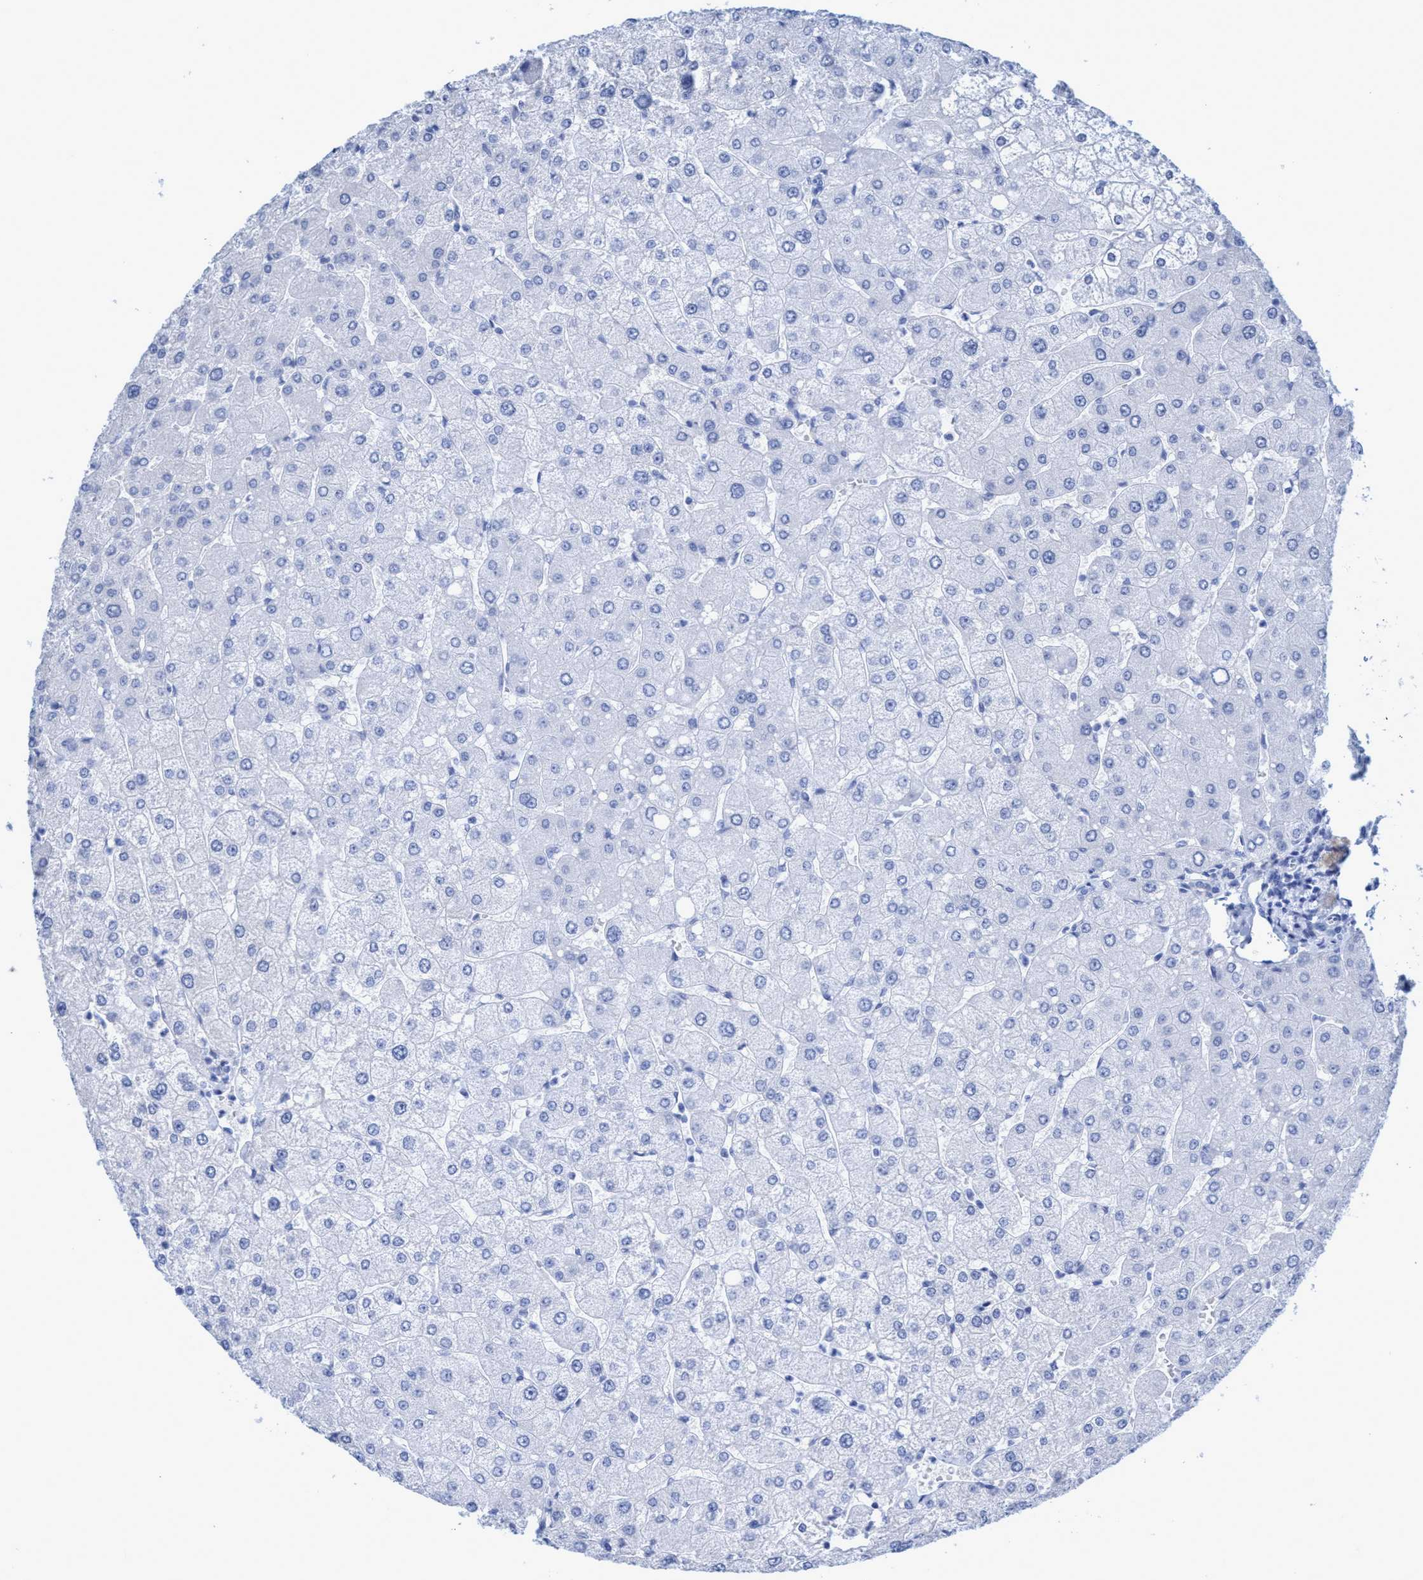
{"staining": {"intensity": "negative", "quantity": "none", "location": "none"}, "tissue": "liver", "cell_type": "Cholangiocytes", "image_type": "normal", "snomed": [{"axis": "morphology", "description": "Normal tissue, NOS"}, {"axis": "topography", "description": "Liver"}], "caption": "High power microscopy histopathology image of an immunohistochemistry (IHC) photomicrograph of benign liver, revealing no significant staining in cholangiocytes. Brightfield microscopy of IHC stained with DAB (brown) and hematoxylin (blue), captured at high magnification.", "gene": "PLPPR1", "patient": {"sex": "male", "age": 55}}